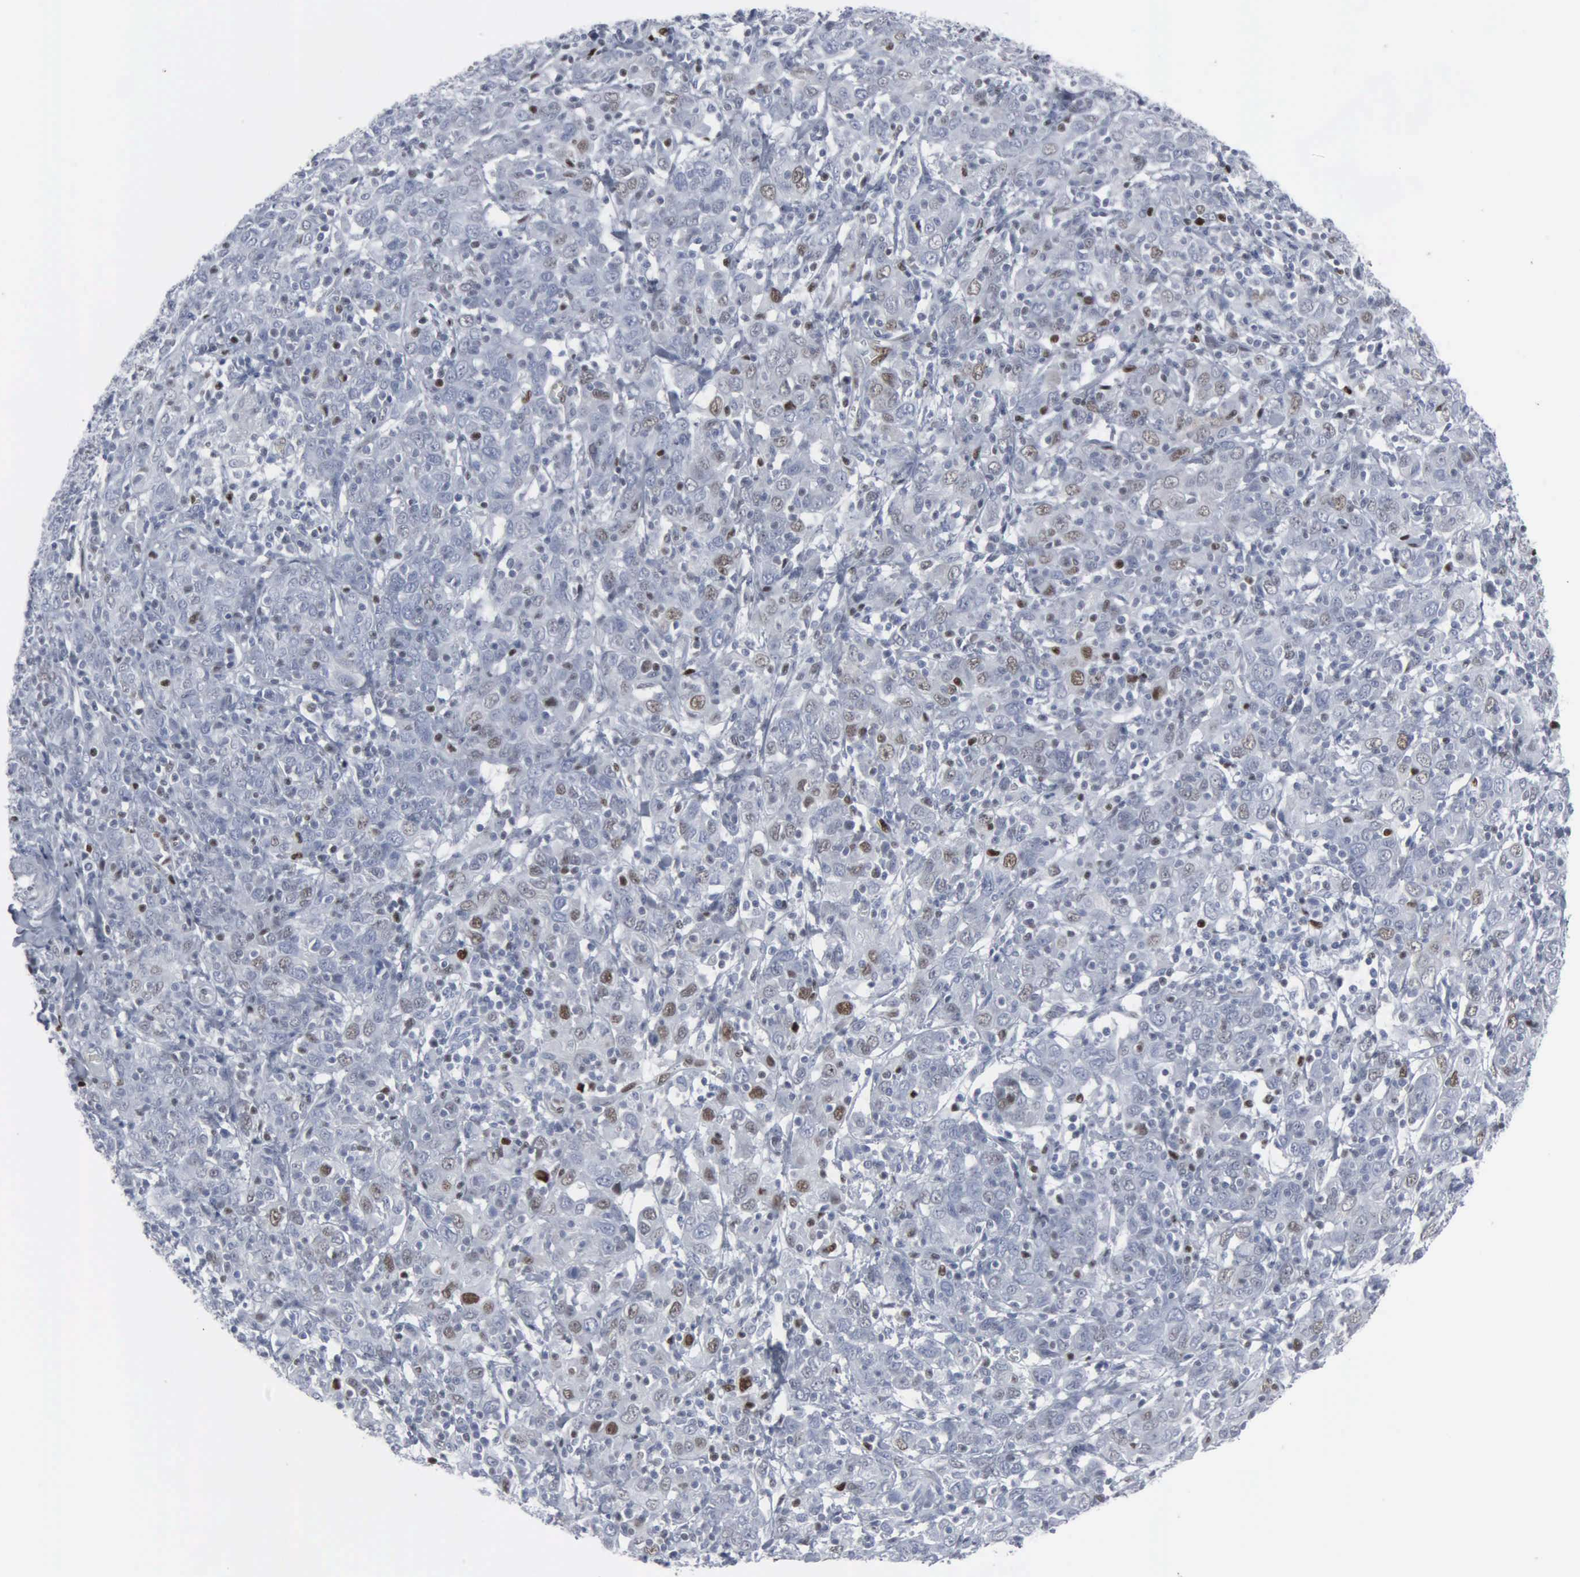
{"staining": {"intensity": "weak", "quantity": "<25%", "location": "nuclear"}, "tissue": "cervical cancer", "cell_type": "Tumor cells", "image_type": "cancer", "snomed": [{"axis": "morphology", "description": "Normal tissue, NOS"}, {"axis": "morphology", "description": "Squamous cell carcinoma, NOS"}, {"axis": "topography", "description": "Cervix"}], "caption": "A high-resolution micrograph shows IHC staining of squamous cell carcinoma (cervical), which shows no significant positivity in tumor cells. (Brightfield microscopy of DAB IHC at high magnification).", "gene": "CCND3", "patient": {"sex": "female", "age": 67}}